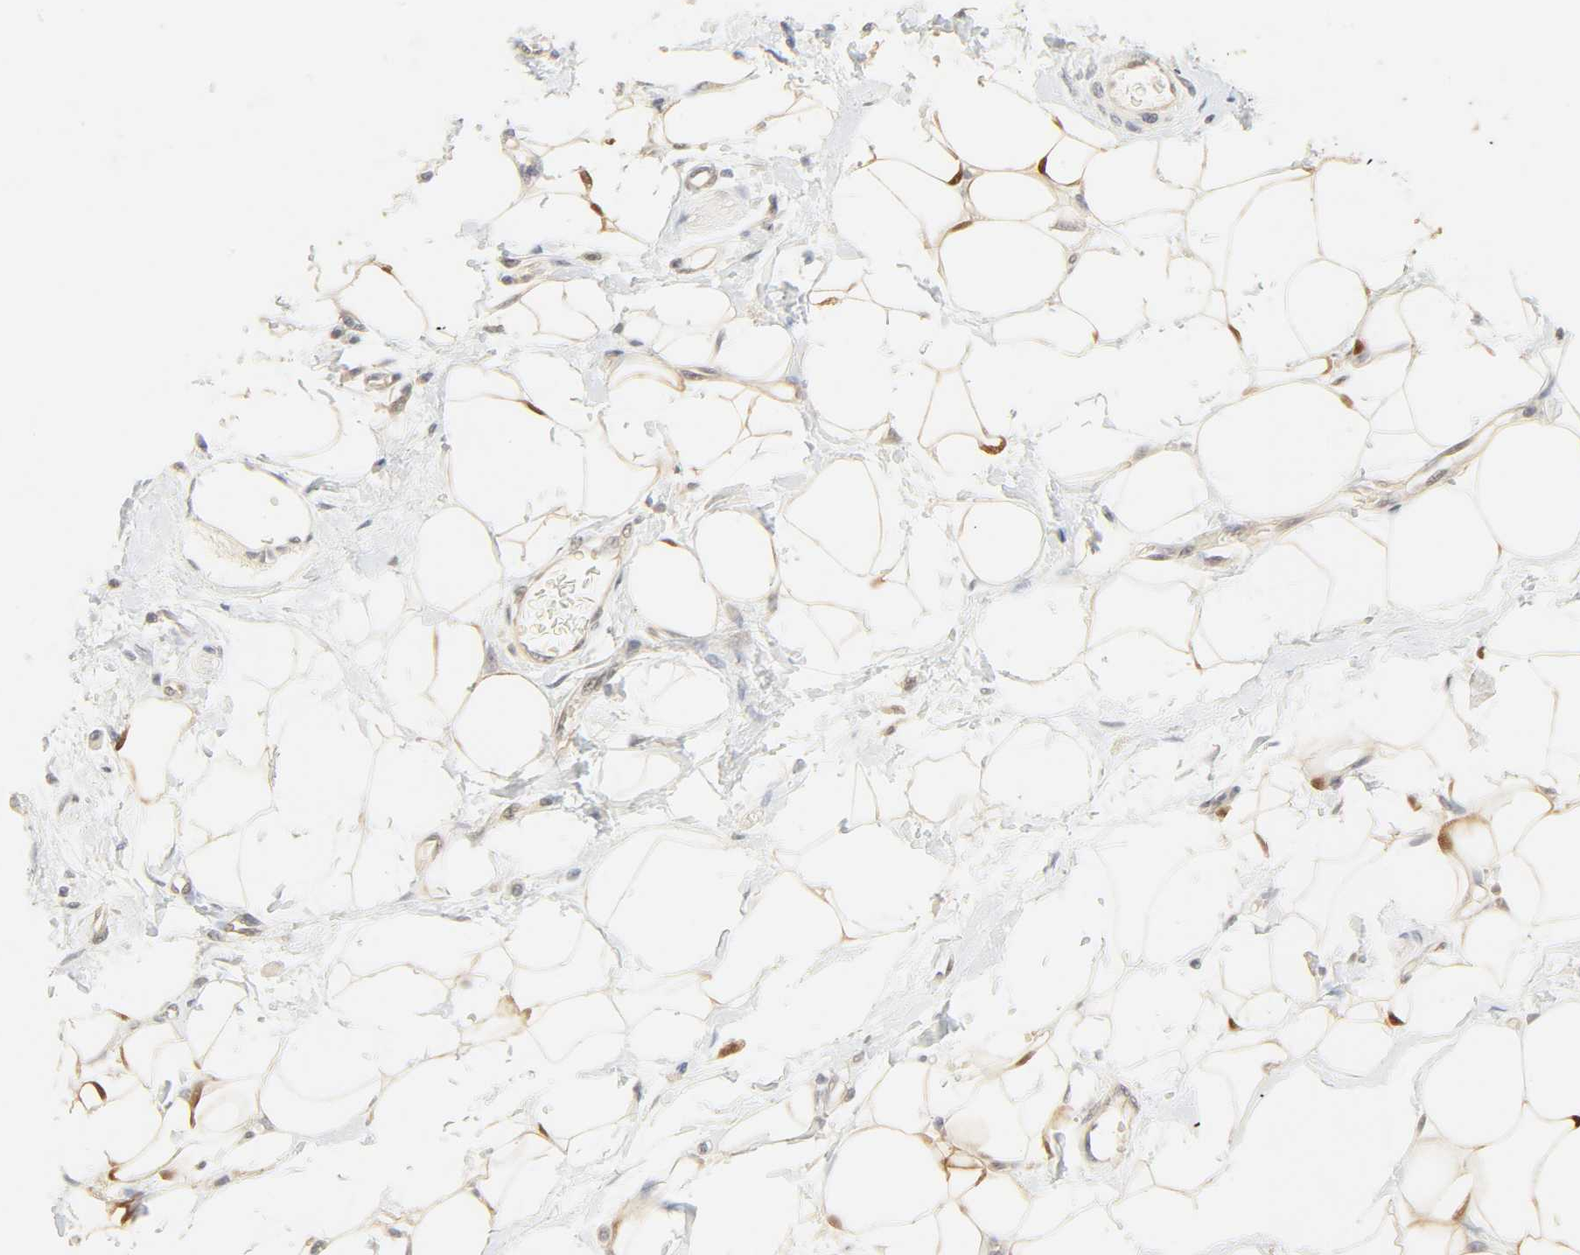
{"staining": {"intensity": "negative", "quantity": "none", "location": "none"}, "tissue": "adipose tissue", "cell_type": "Adipocytes", "image_type": "normal", "snomed": [{"axis": "morphology", "description": "Normal tissue, NOS"}, {"axis": "morphology", "description": "Urothelial carcinoma, High grade"}, {"axis": "topography", "description": "Vascular tissue"}, {"axis": "topography", "description": "Urinary bladder"}], "caption": "This image is of benign adipose tissue stained with immunohistochemistry (IHC) to label a protein in brown with the nuclei are counter-stained blue. There is no staining in adipocytes. (IHC, brightfield microscopy, high magnification).", "gene": "ACSS2", "patient": {"sex": "female", "age": 56}}